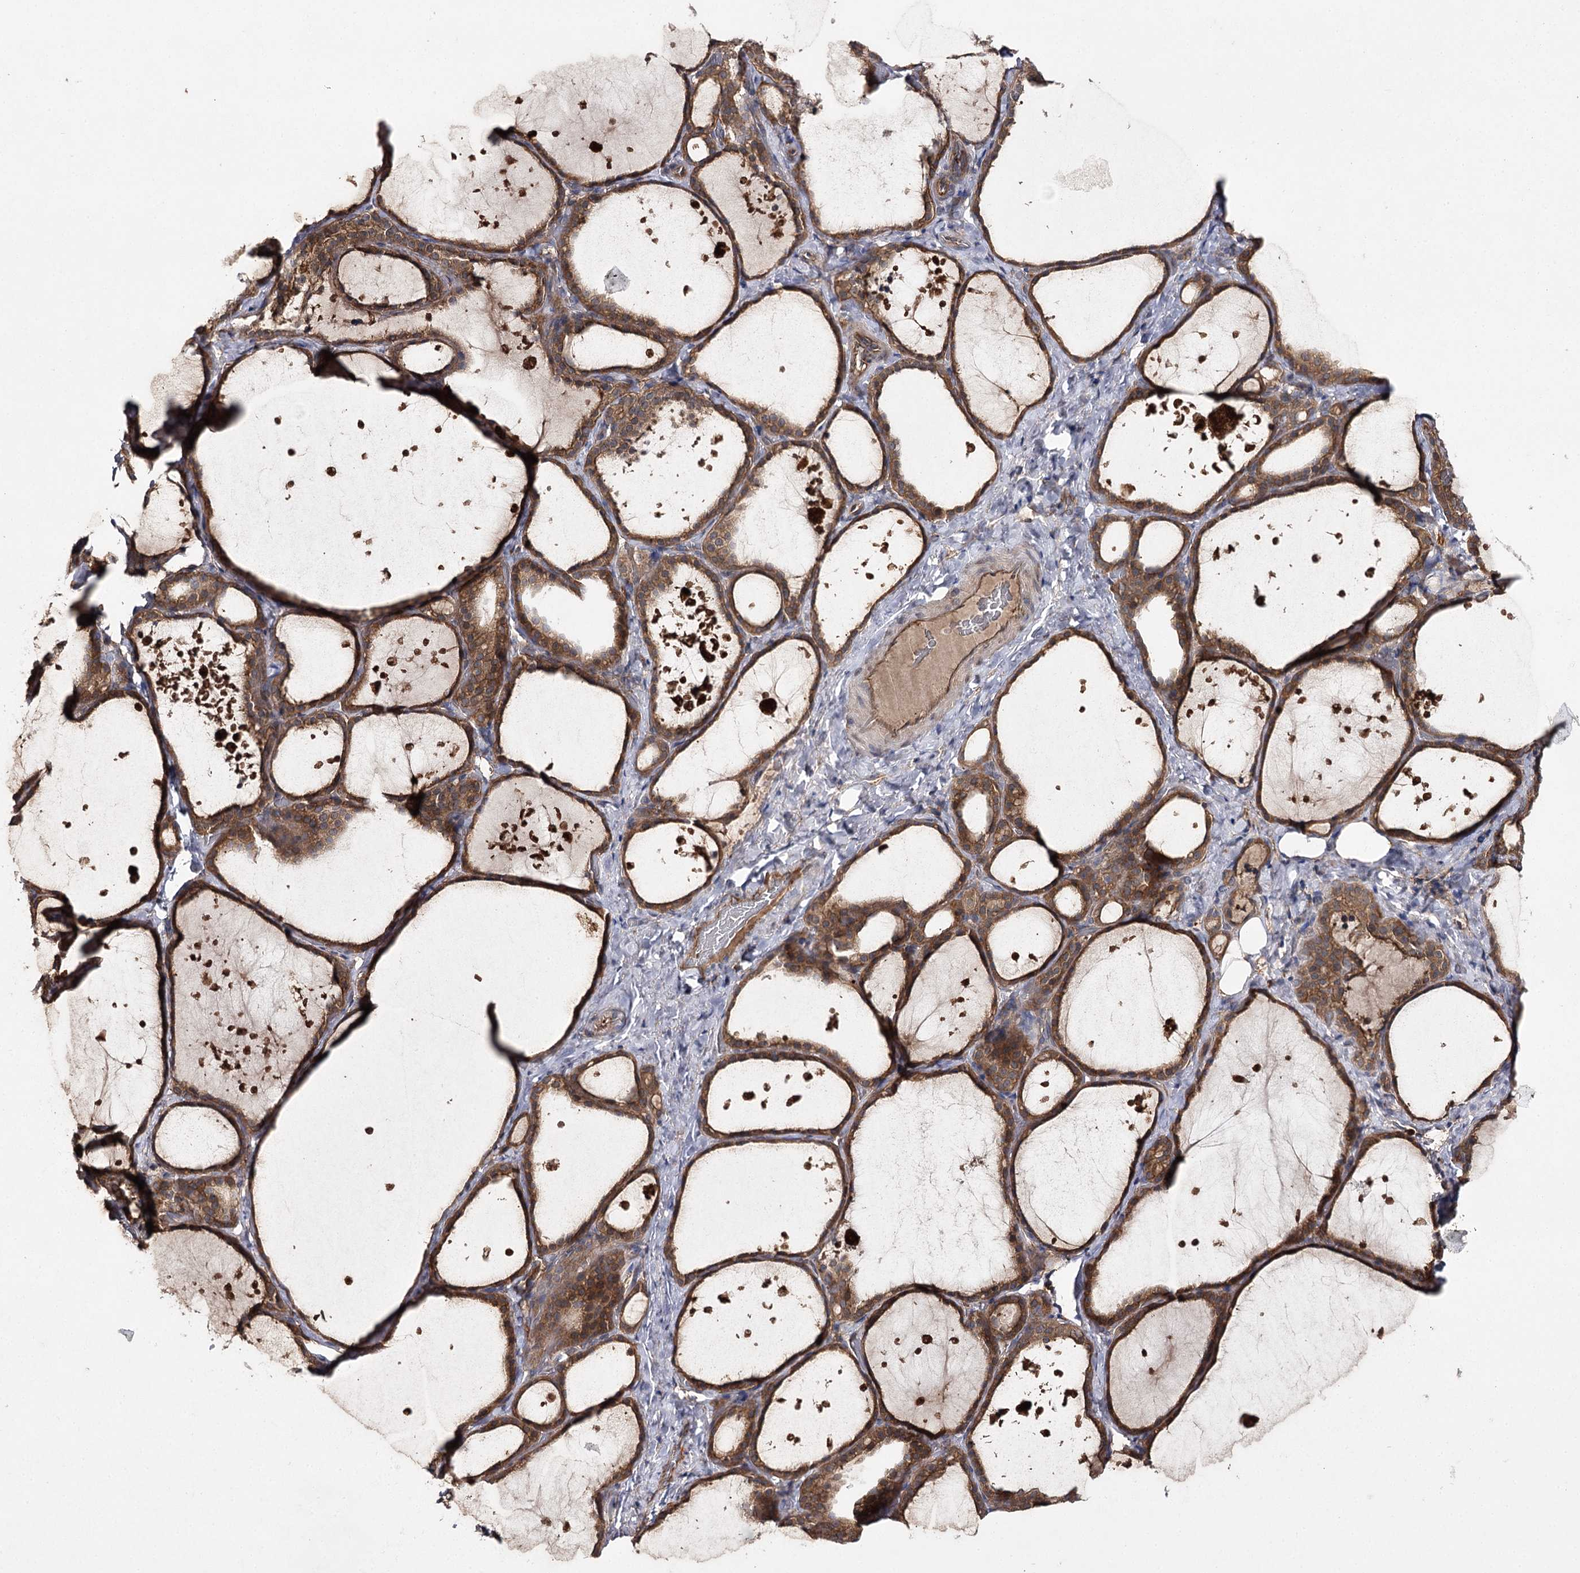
{"staining": {"intensity": "strong", "quantity": ">75%", "location": "cytoplasmic/membranous"}, "tissue": "thyroid gland", "cell_type": "Glandular cells", "image_type": "normal", "snomed": [{"axis": "morphology", "description": "Normal tissue, NOS"}, {"axis": "topography", "description": "Thyroid gland"}], "caption": "DAB (3,3'-diaminobenzidine) immunohistochemical staining of normal human thyroid gland demonstrates strong cytoplasmic/membranous protein positivity in approximately >75% of glandular cells. Ihc stains the protein of interest in brown and the nuclei are stained blue.", "gene": "BCR", "patient": {"sex": "female", "age": 44}}